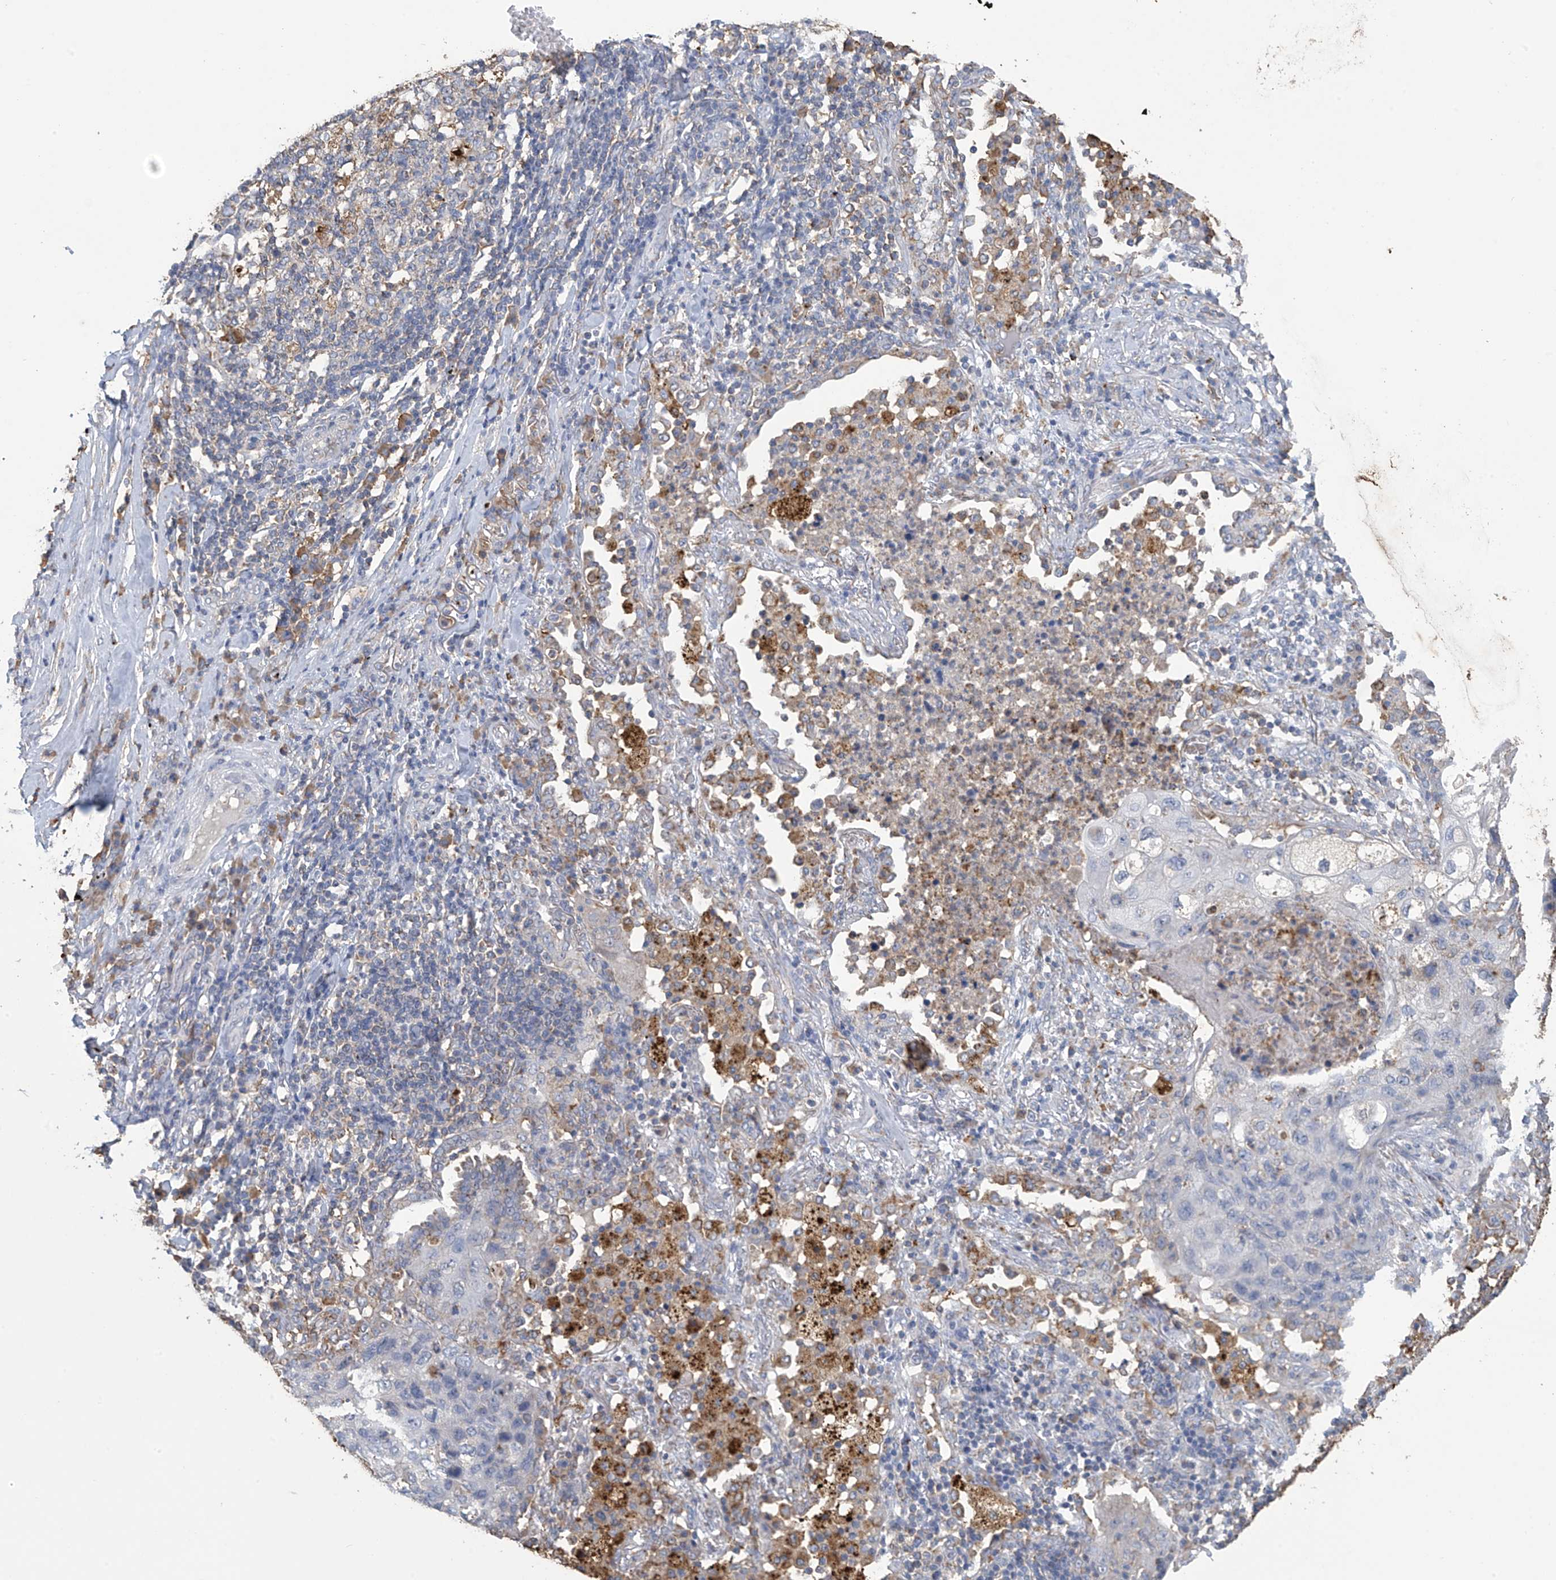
{"staining": {"intensity": "negative", "quantity": "none", "location": "none"}, "tissue": "lung cancer", "cell_type": "Tumor cells", "image_type": "cancer", "snomed": [{"axis": "morphology", "description": "Squamous cell carcinoma, NOS"}, {"axis": "topography", "description": "Lung"}], "caption": "High magnification brightfield microscopy of lung cancer (squamous cell carcinoma) stained with DAB (brown) and counterstained with hematoxylin (blue): tumor cells show no significant staining.", "gene": "OGT", "patient": {"sex": "female", "age": 63}}